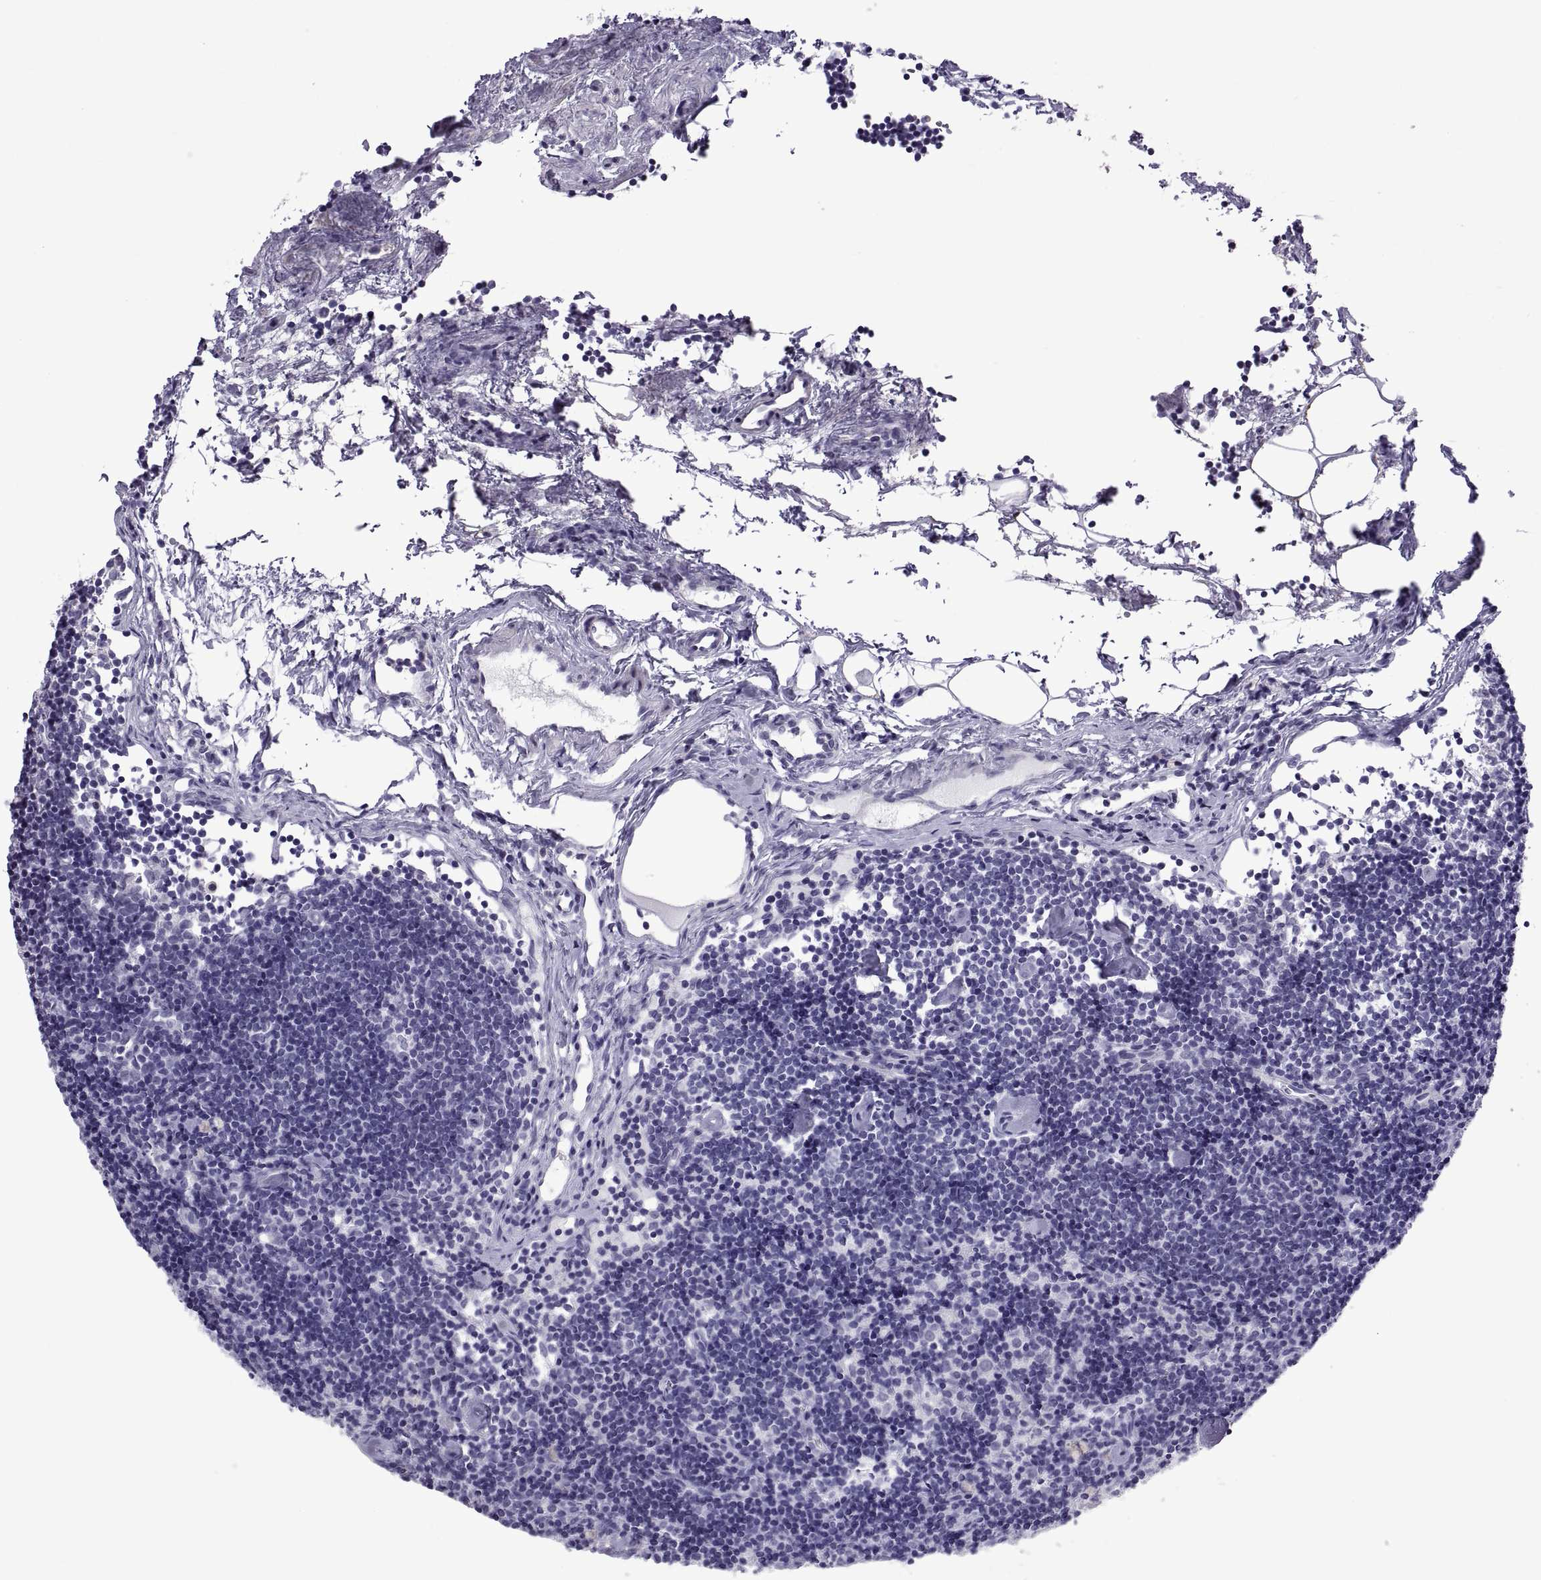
{"staining": {"intensity": "negative", "quantity": "none", "location": "none"}, "tissue": "lymph node", "cell_type": "Germinal center cells", "image_type": "normal", "snomed": [{"axis": "morphology", "description": "Normal tissue, NOS"}, {"axis": "topography", "description": "Lymph node"}], "caption": "The image displays no staining of germinal center cells in unremarkable lymph node. Nuclei are stained in blue.", "gene": "C3orf22", "patient": {"sex": "female", "age": 42}}